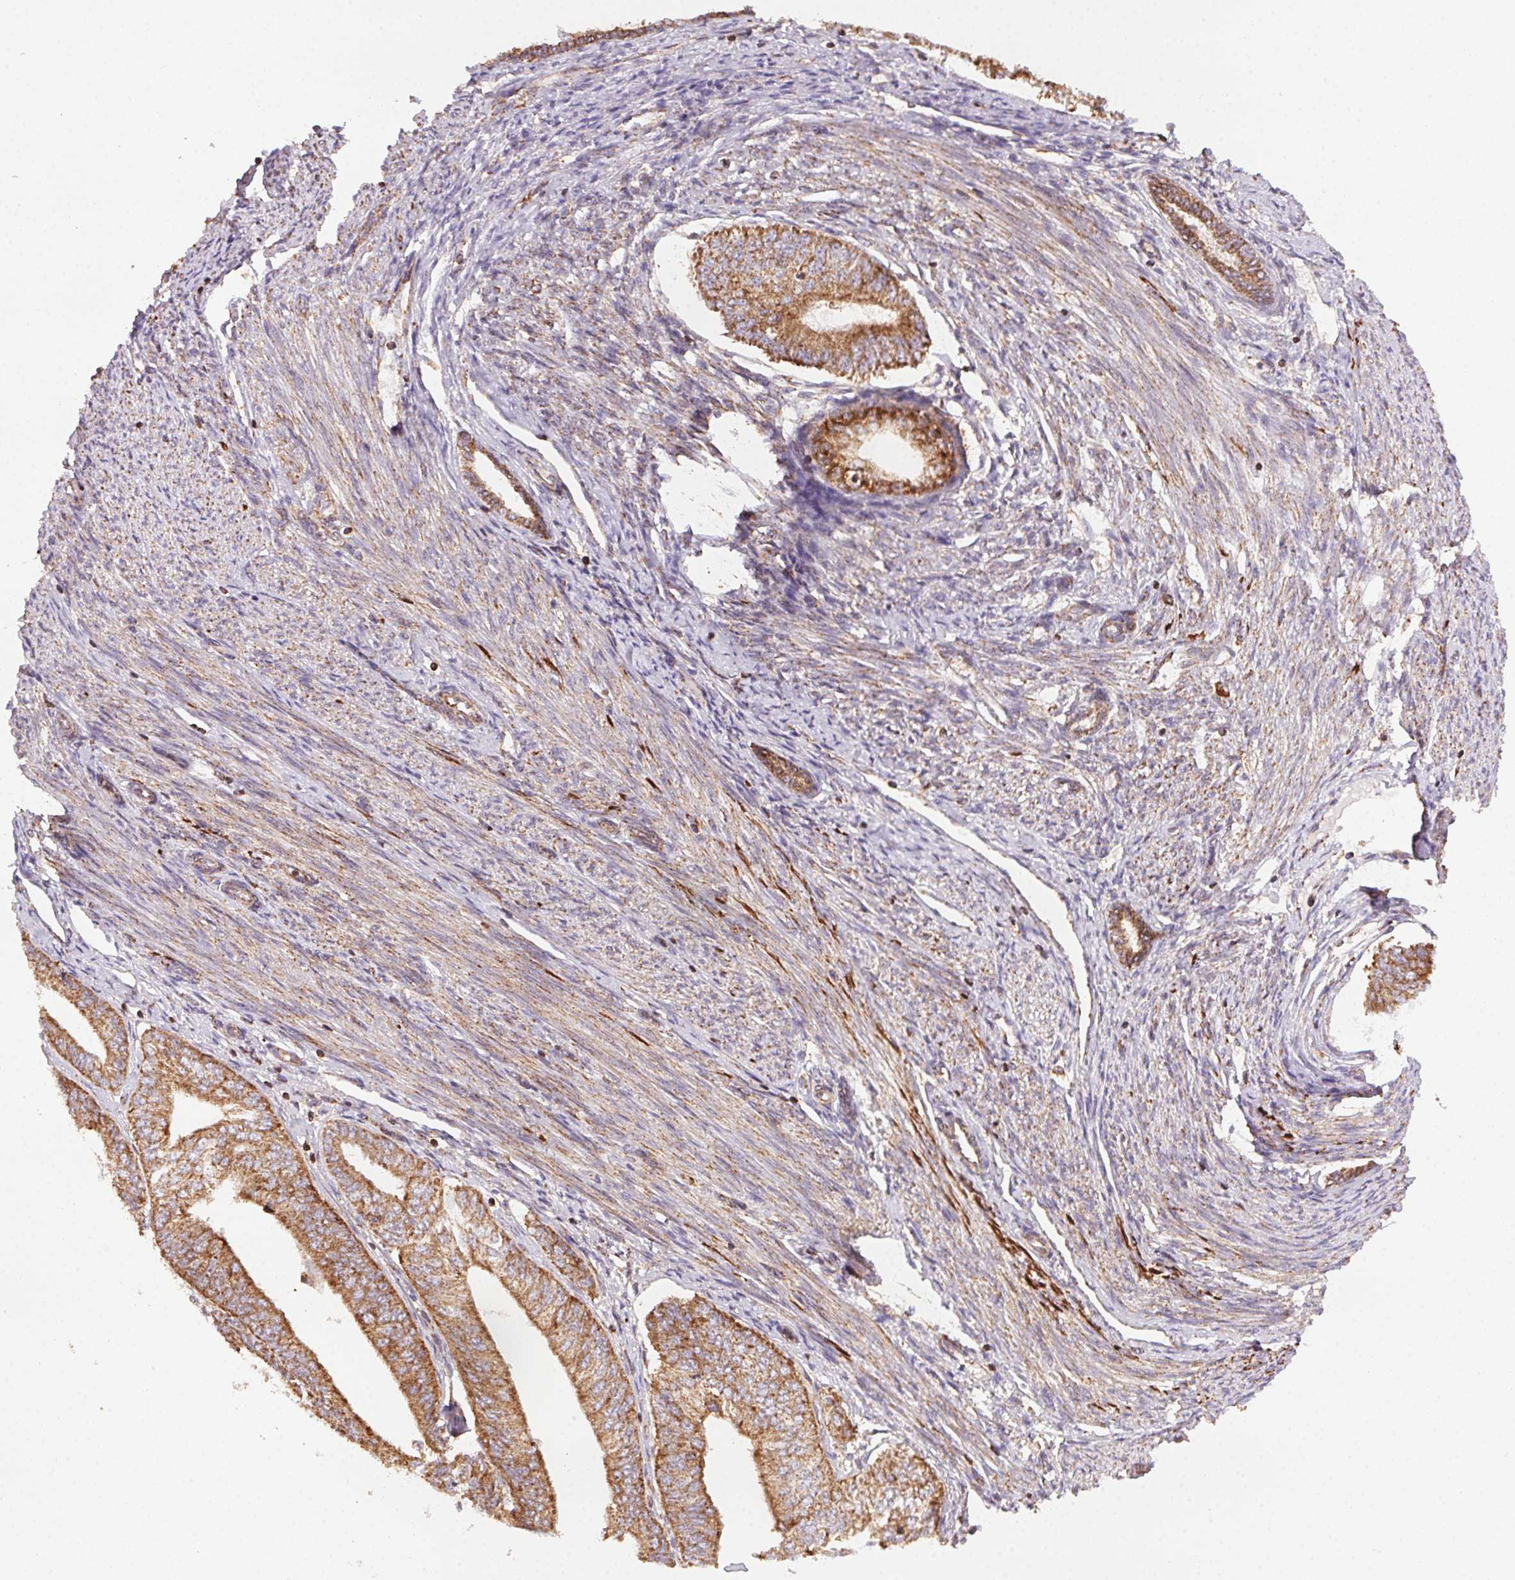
{"staining": {"intensity": "strong", "quantity": ">75%", "location": "cytoplasmic/membranous"}, "tissue": "endometrial cancer", "cell_type": "Tumor cells", "image_type": "cancer", "snomed": [{"axis": "morphology", "description": "Adenocarcinoma, NOS"}, {"axis": "topography", "description": "Endometrium"}], "caption": "Protein analysis of adenocarcinoma (endometrial) tissue exhibits strong cytoplasmic/membranous positivity in about >75% of tumor cells.", "gene": "CLPB", "patient": {"sex": "female", "age": 58}}